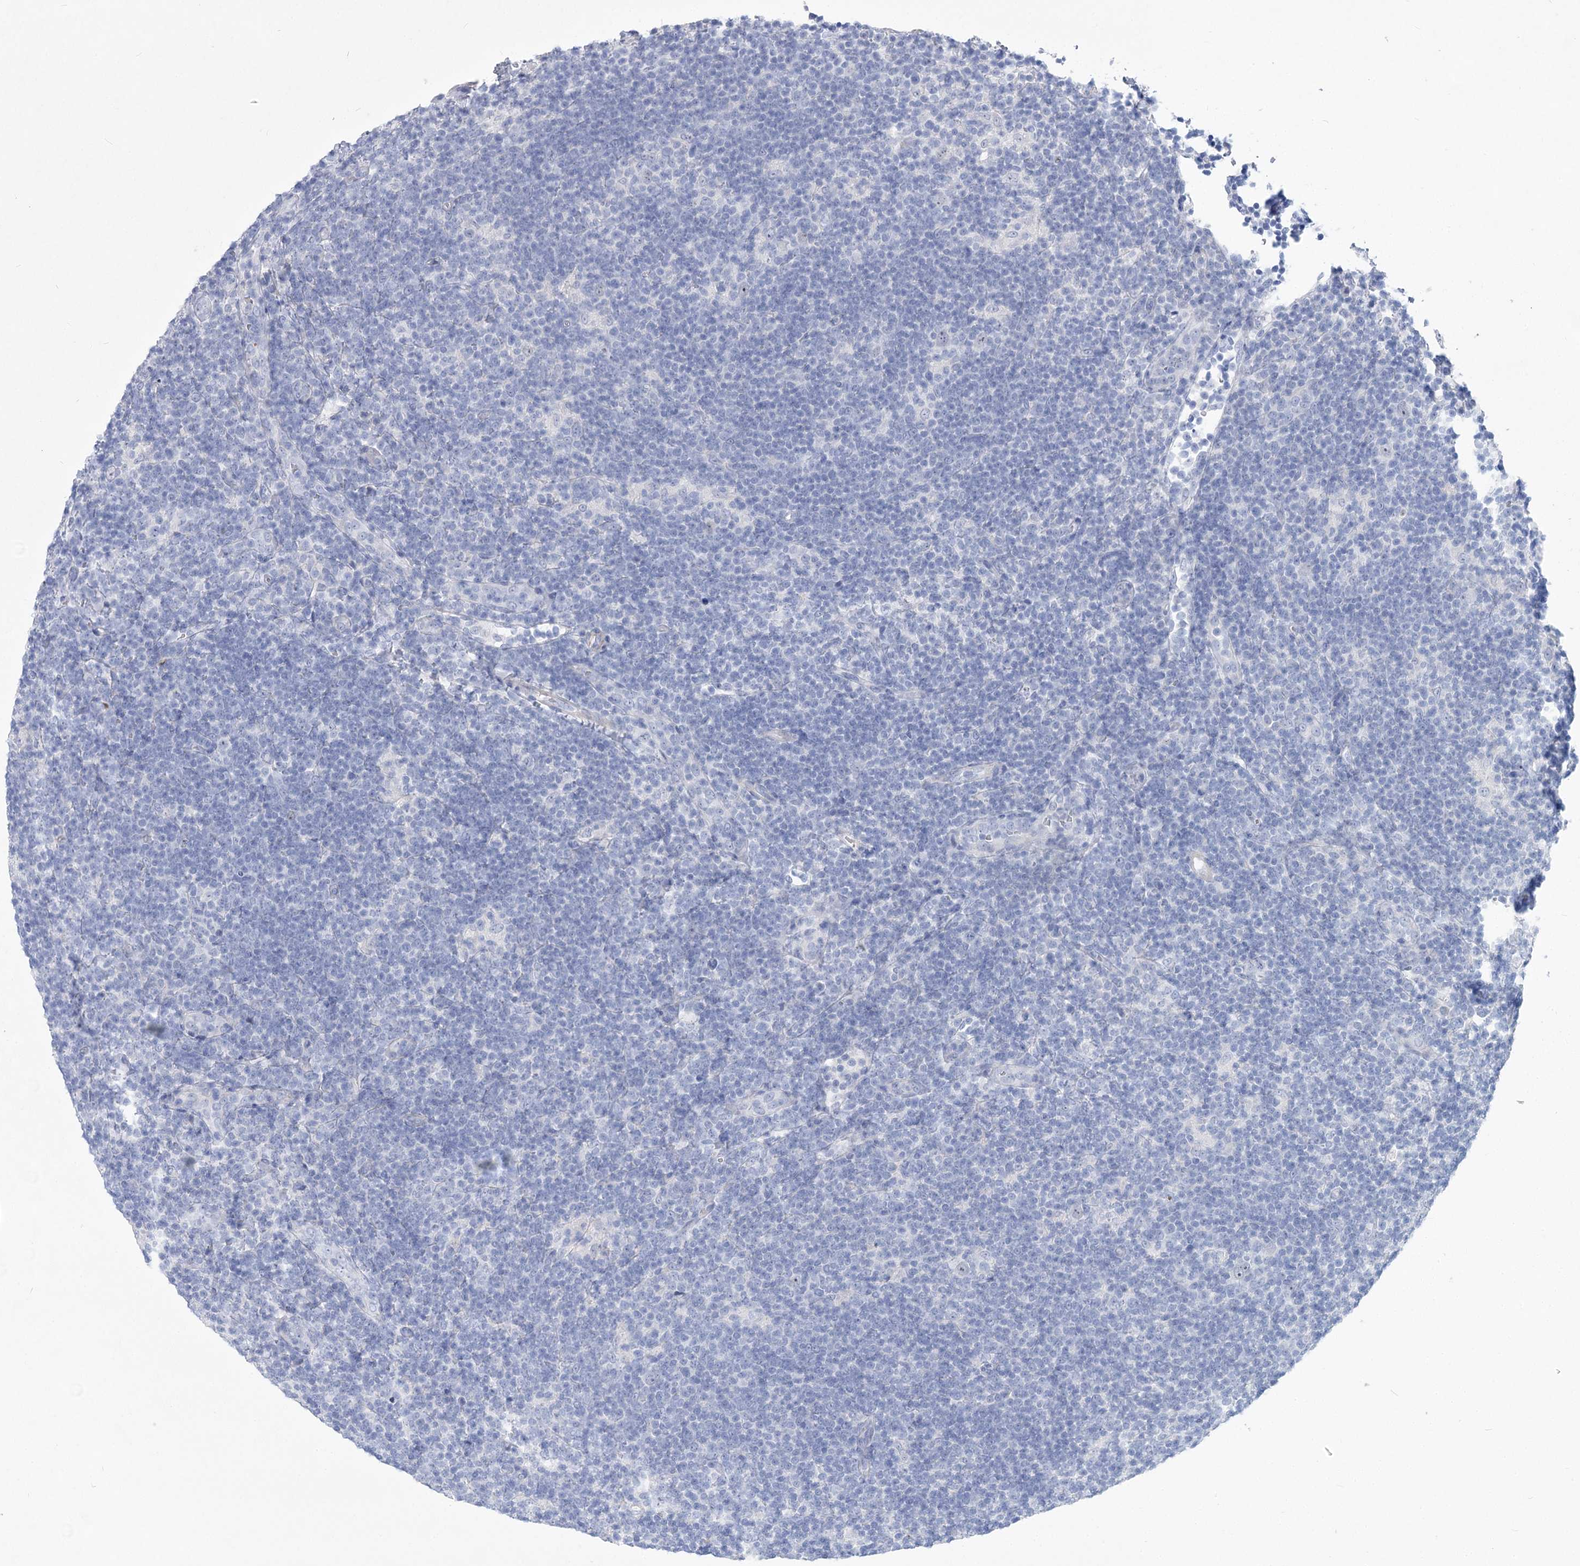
{"staining": {"intensity": "negative", "quantity": "none", "location": "none"}, "tissue": "lymphoma", "cell_type": "Tumor cells", "image_type": "cancer", "snomed": [{"axis": "morphology", "description": "Hodgkin's disease, NOS"}, {"axis": "topography", "description": "Lymph node"}], "caption": "Immunohistochemistry image of neoplastic tissue: human Hodgkin's disease stained with DAB (3,3'-diaminobenzidine) shows no significant protein positivity in tumor cells.", "gene": "WDR74", "patient": {"sex": "female", "age": 57}}